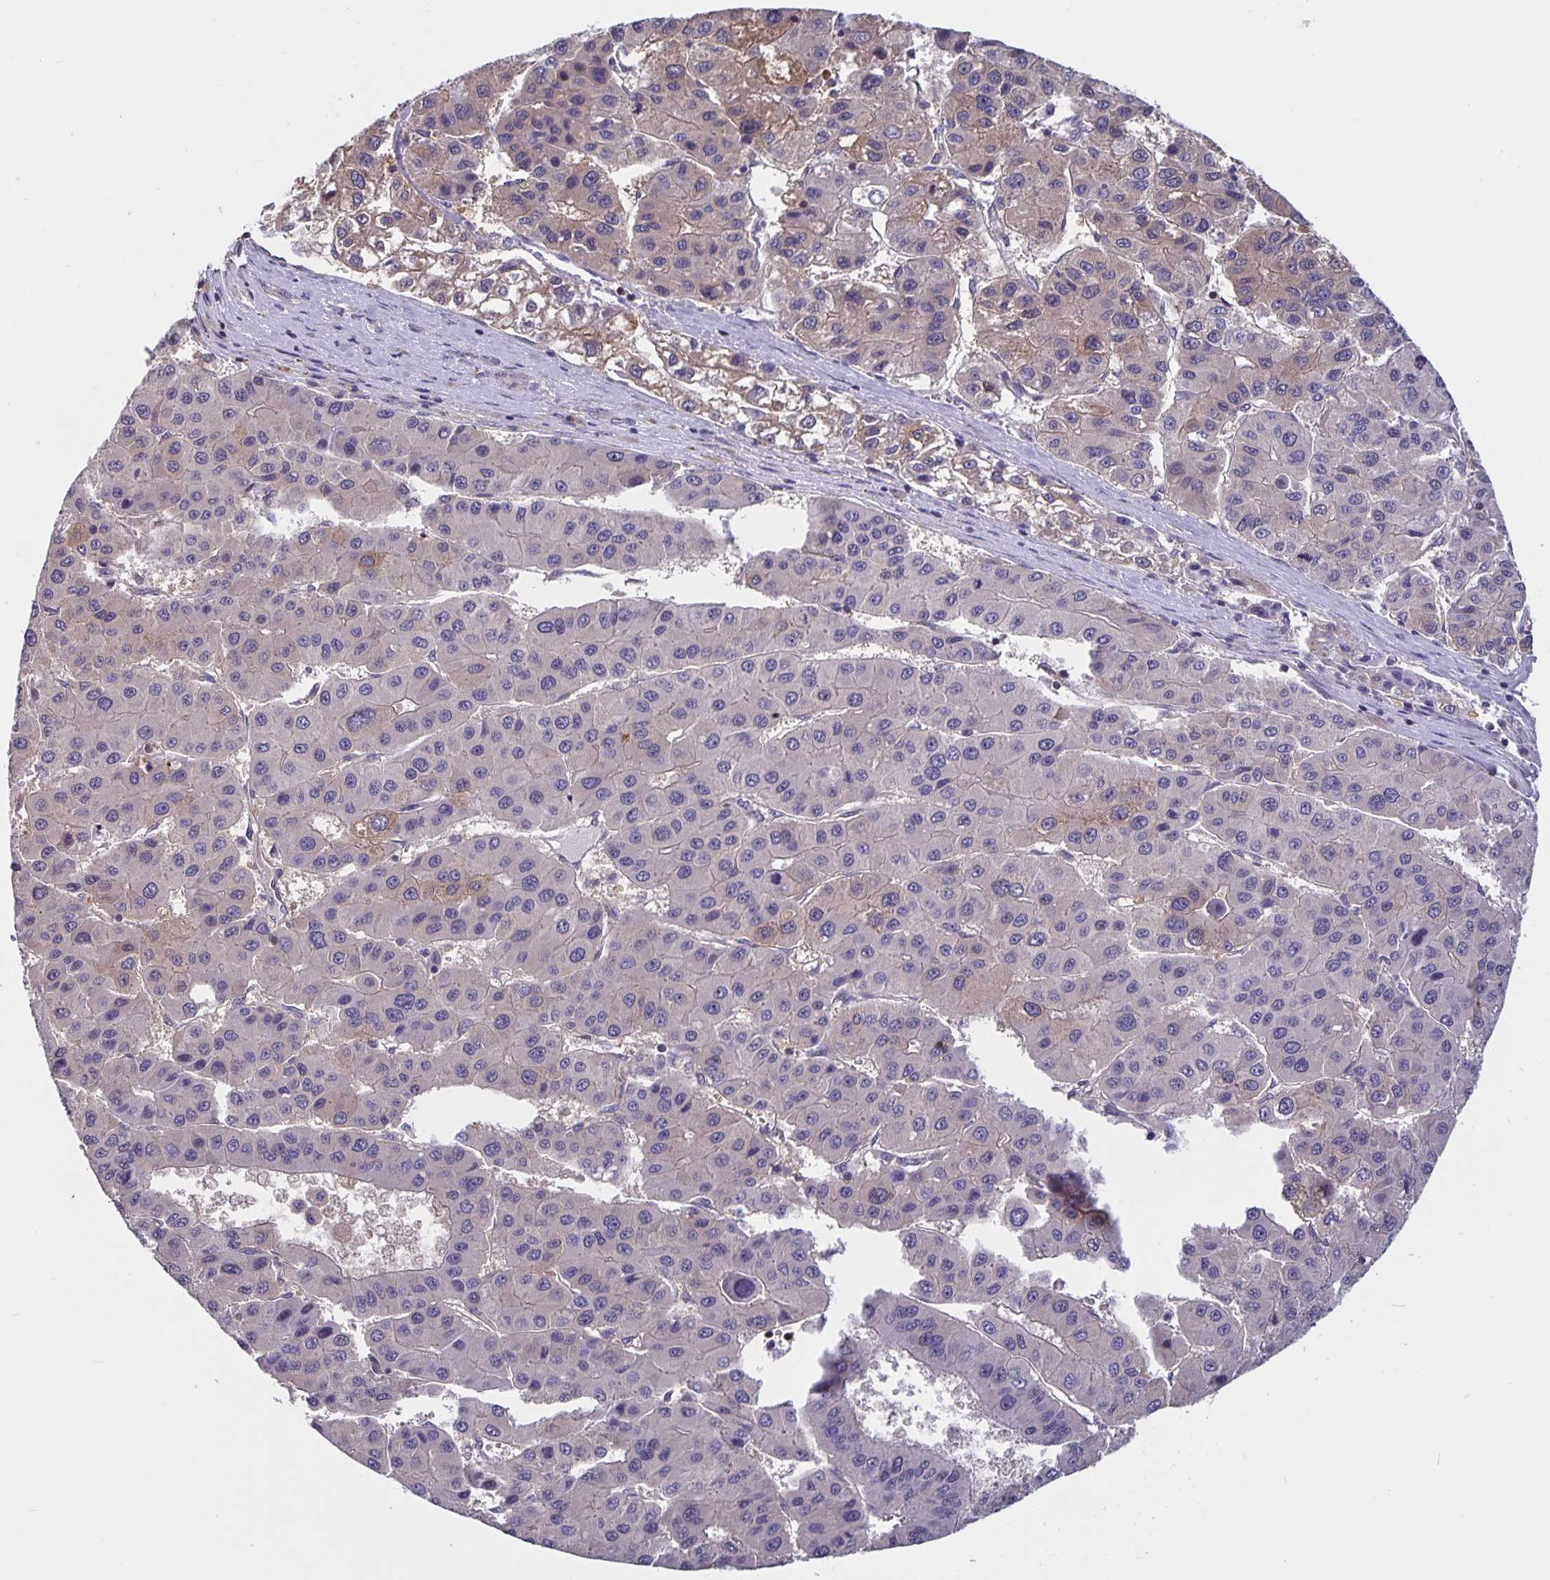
{"staining": {"intensity": "negative", "quantity": "none", "location": "none"}, "tissue": "liver cancer", "cell_type": "Tumor cells", "image_type": "cancer", "snomed": [{"axis": "morphology", "description": "Carcinoma, Hepatocellular, NOS"}, {"axis": "topography", "description": "Liver"}], "caption": "Immunohistochemical staining of hepatocellular carcinoma (liver) exhibits no significant staining in tumor cells.", "gene": "FEM1C", "patient": {"sex": "male", "age": 73}}